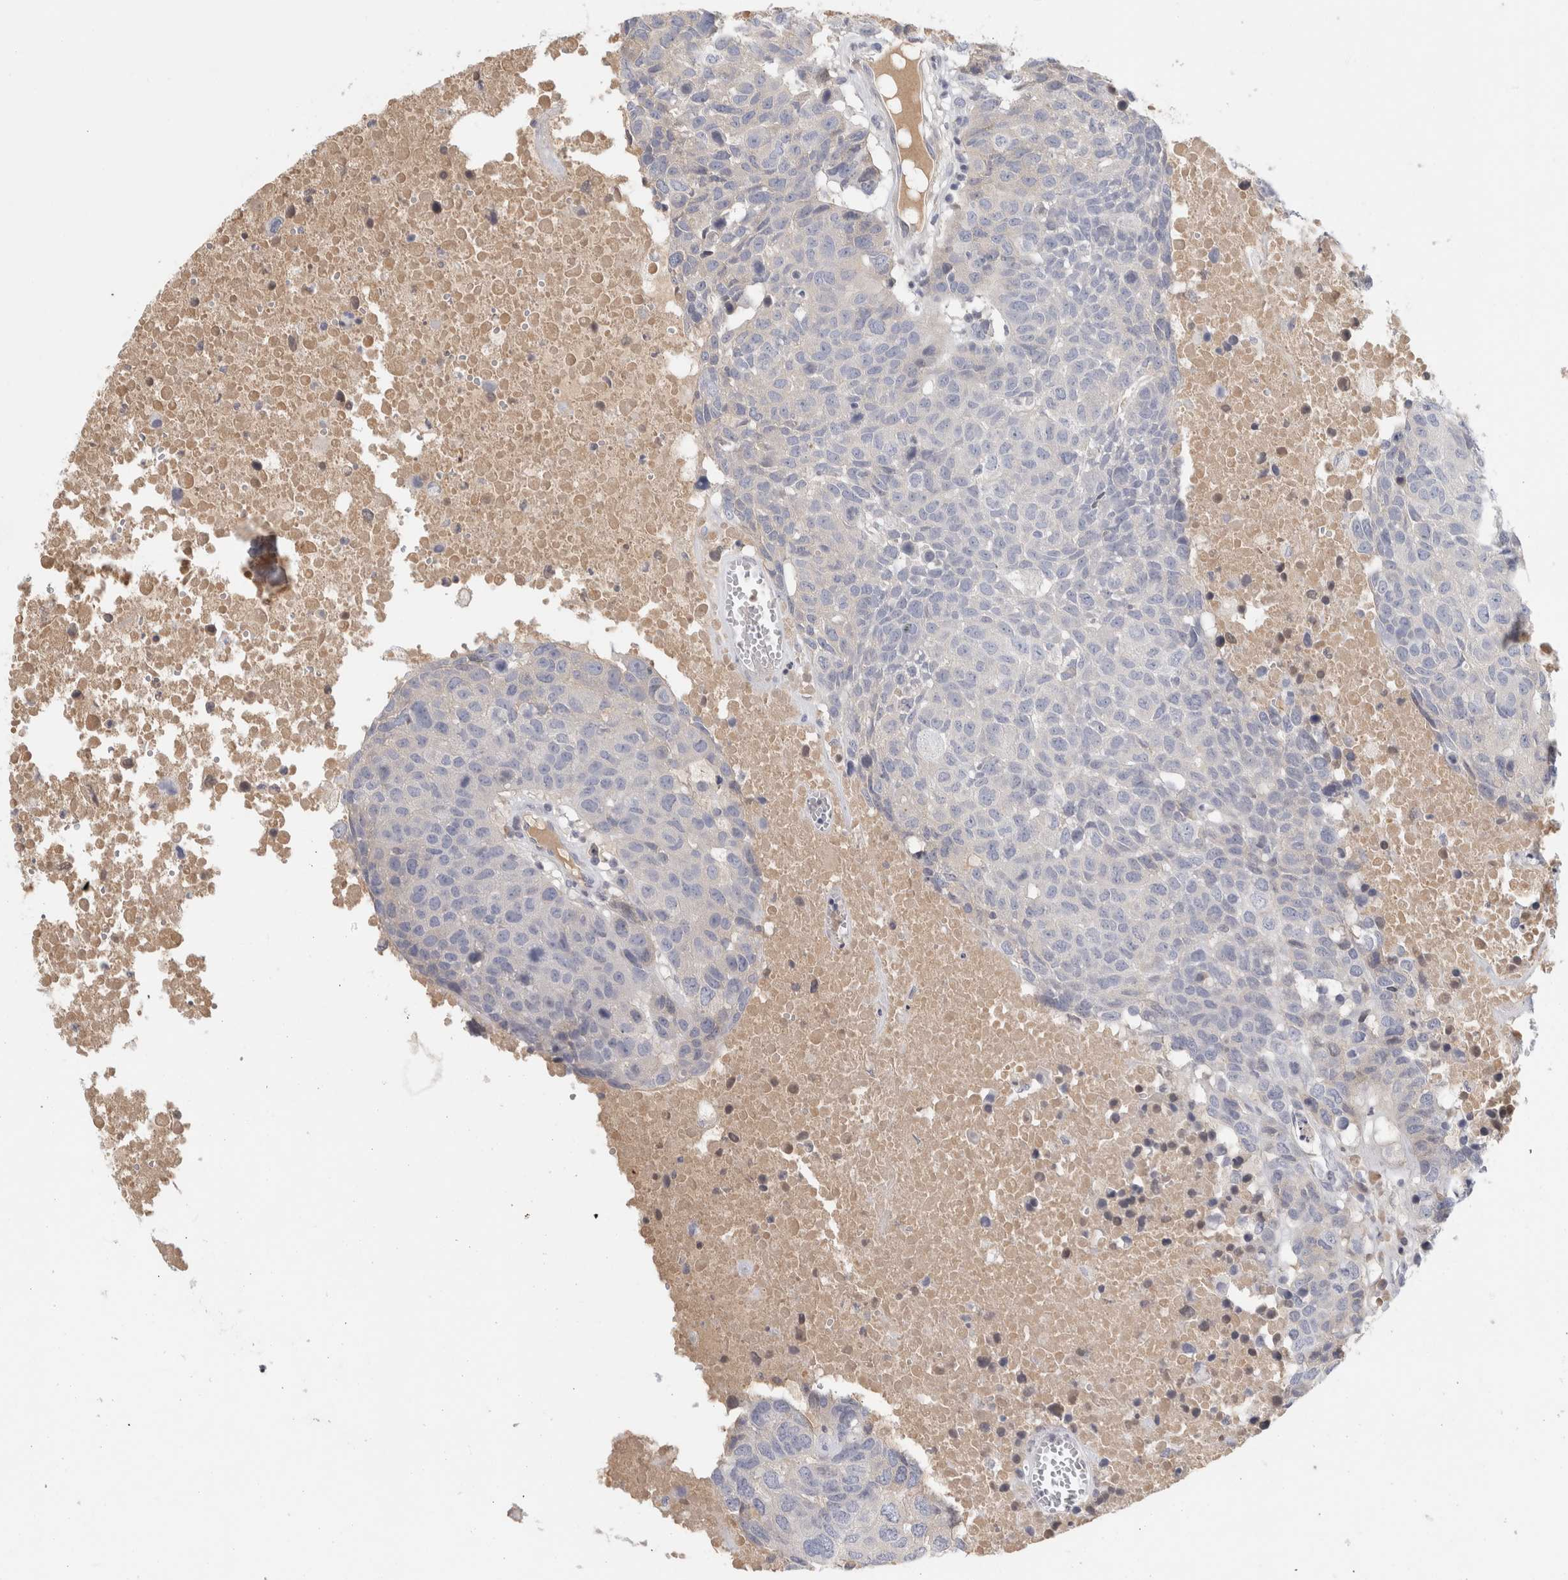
{"staining": {"intensity": "negative", "quantity": "none", "location": "none"}, "tissue": "head and neck cancer", "cell_type": "Tumor cells", "image_type": "cancer", "snomed": [{"axis": "morphology", "description": "Squamous cell carcinoma, NOS"}, {"axis": "topography", "description": "Head-Neck"}], "caption": "Tumor cells show no significant protein expression in head and neck squamous cell carcinoma.", "gene": "STK31", "patient": {"sex": "male", "age": 66}}